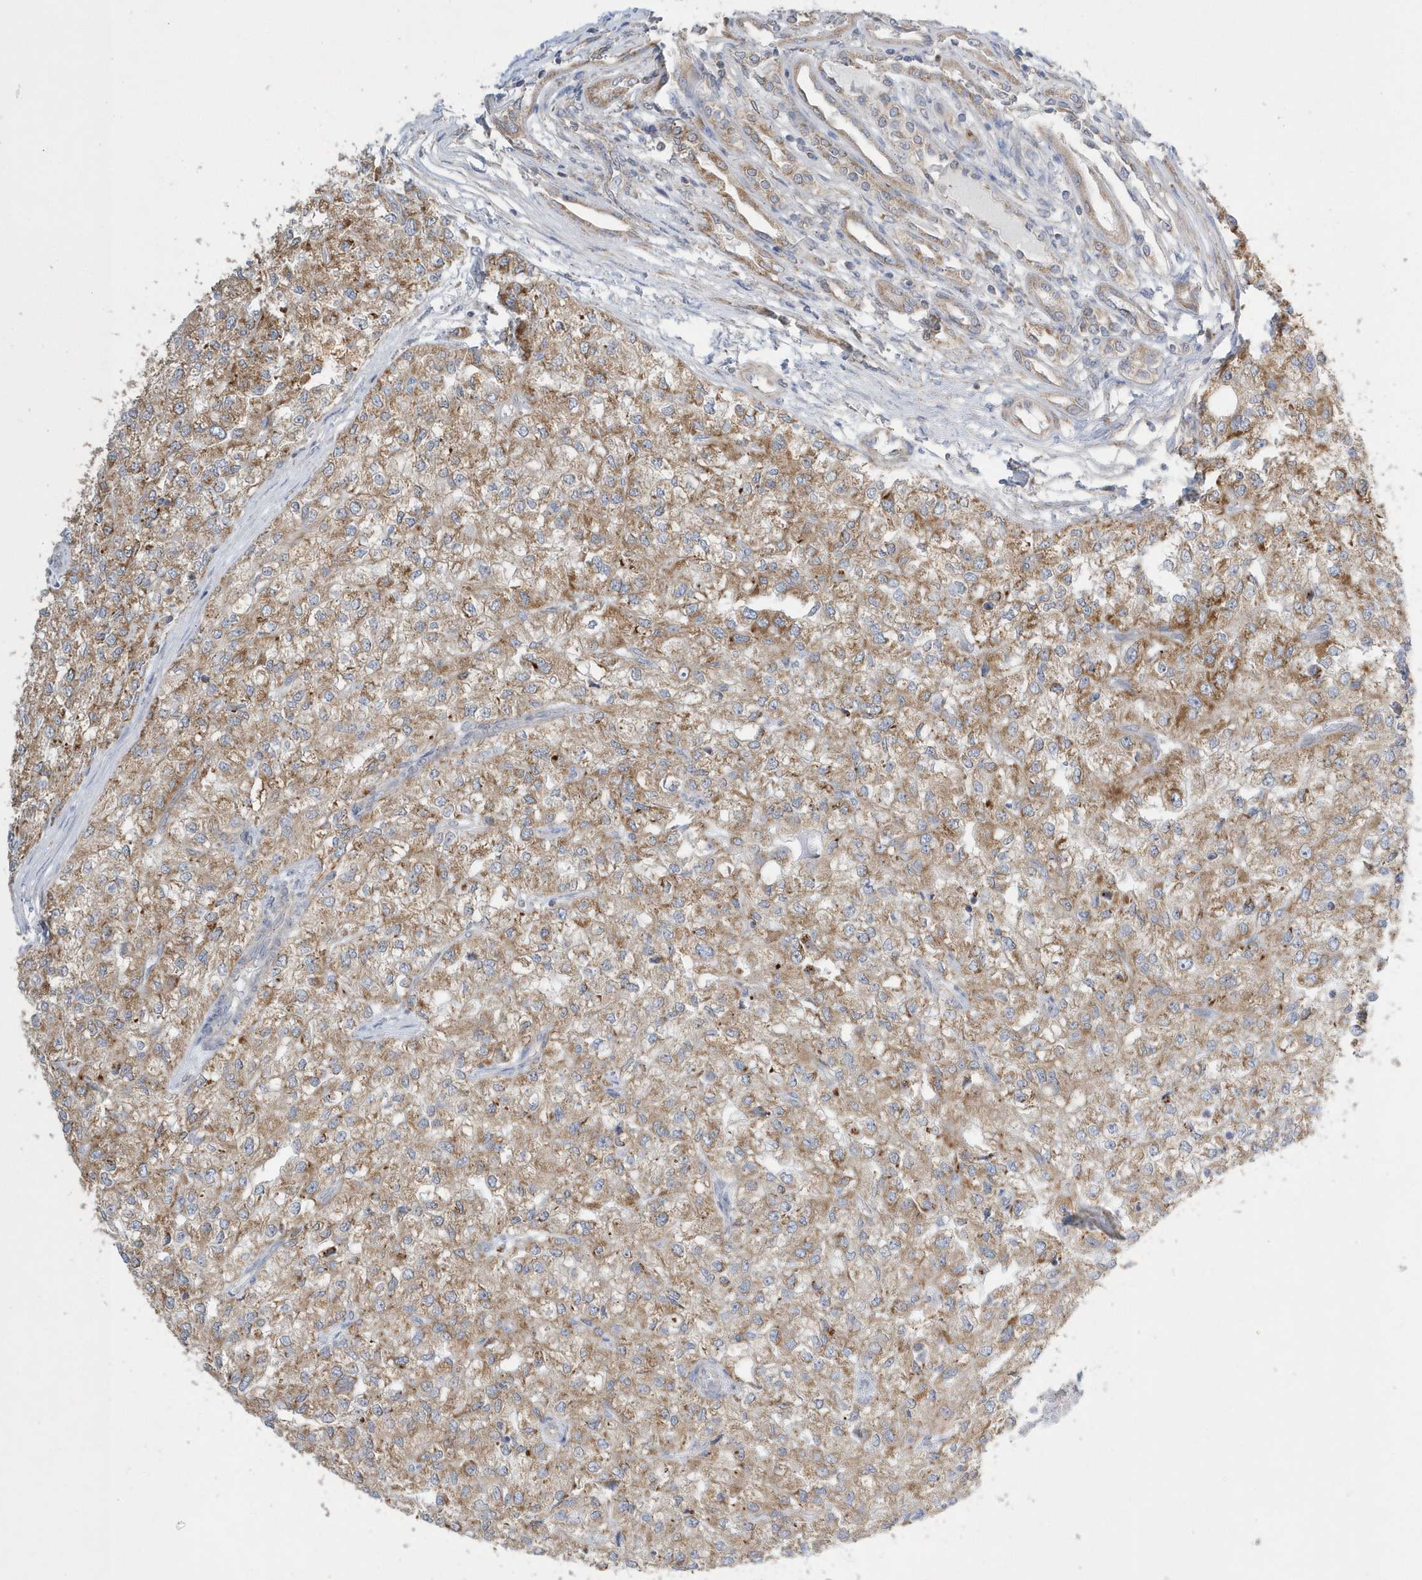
{"staining": {"intensity": "moderate", "quantity": ">75%", "location": "cytoplasmic/membranous"}, "tissue": "renal cancer", "cell_type": "Tumor cells", "image_type": "cancer", "snomed": [{"axis": "morphology", "description": "Adenocarcinoma, NOS"}, {"axis": "topography", "description": "Kidney"}], "caption": "Immunohistochemistry of human adenocarcinoma (renal) reveals medium levels of moderate cytoplasmic/membranous staining in approximately >75% of tumor cells.", "gene": "SPATA5", "patient": {"sex": "female", "age": 54}}